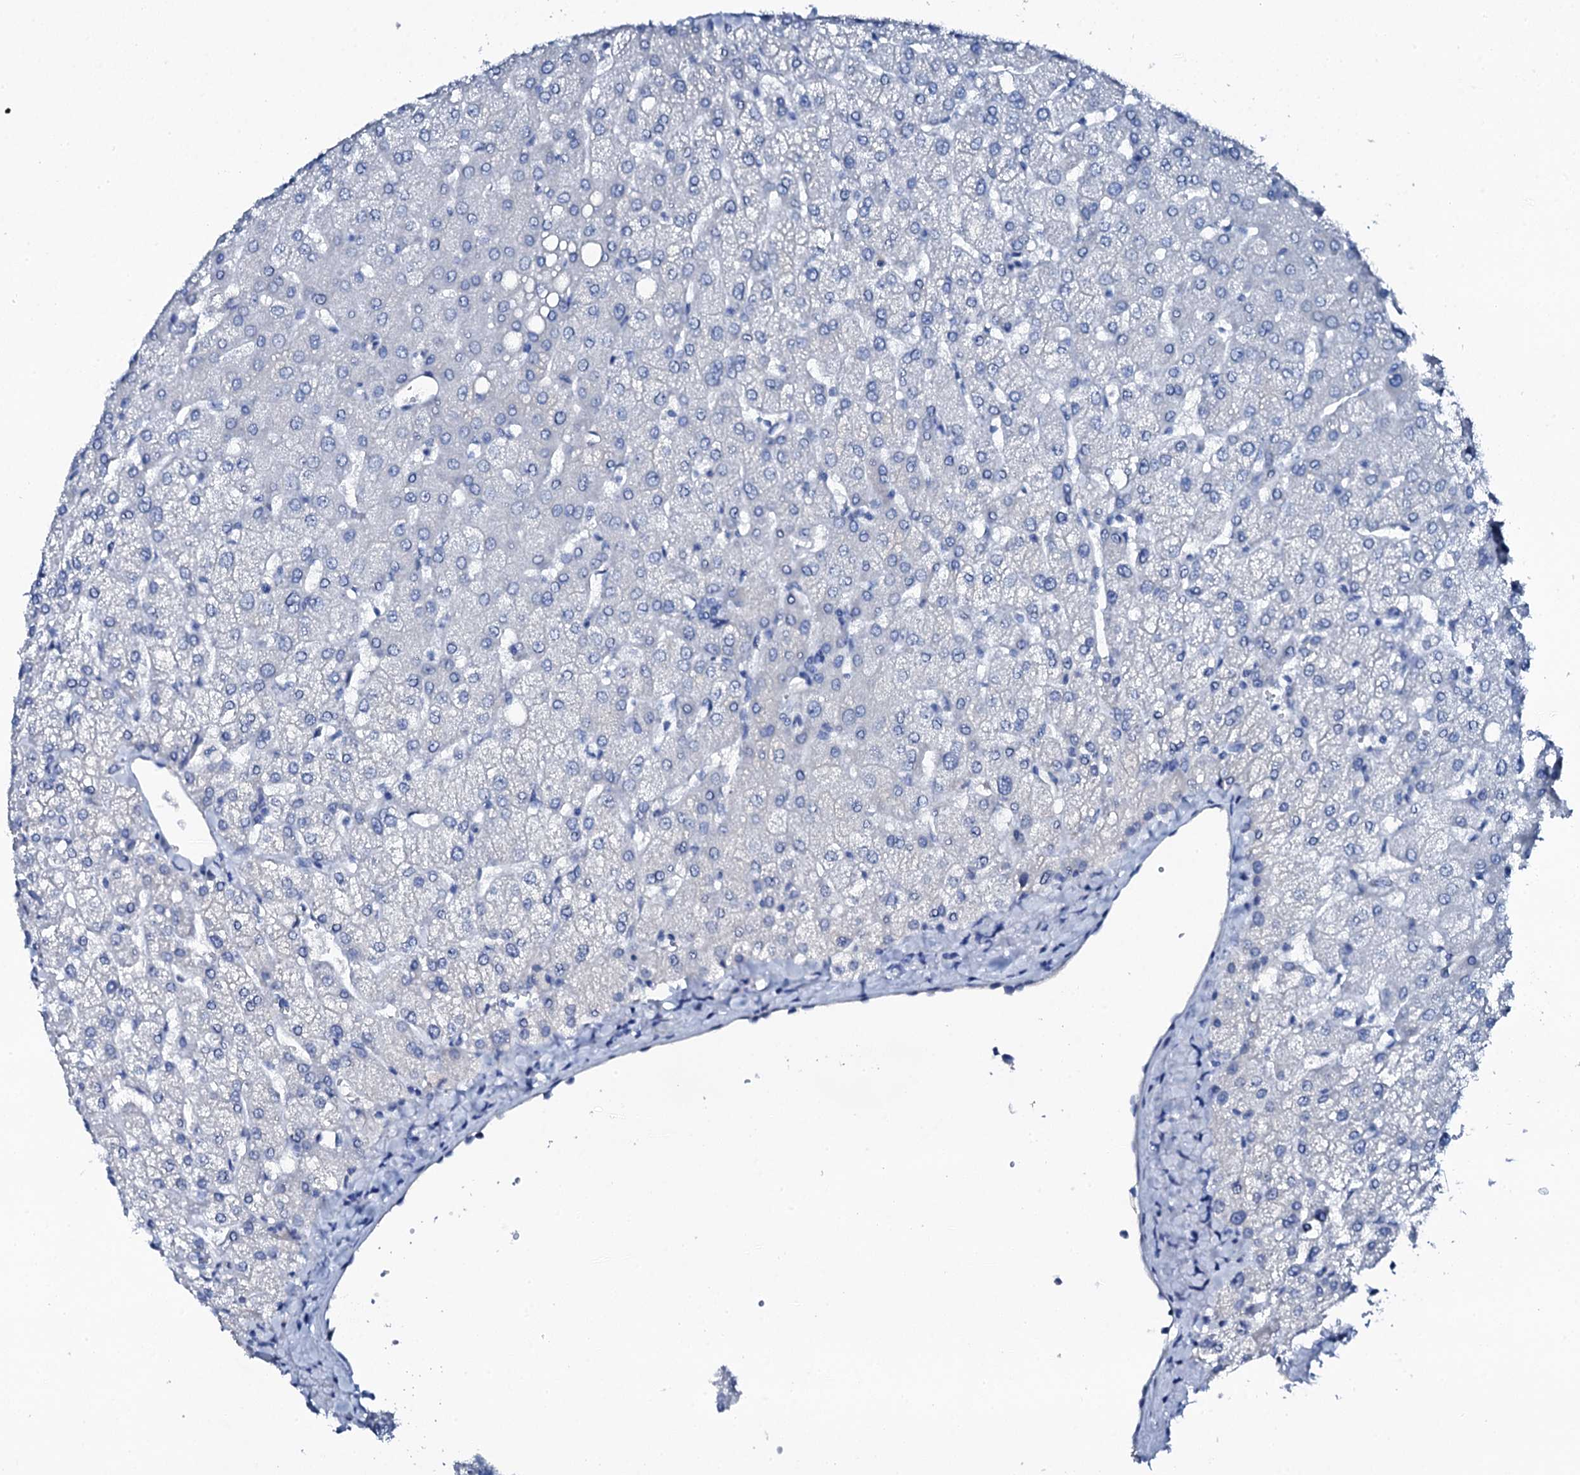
{"staining": {"intensity": "negative", "quantity": "none", "location": "none"}, "tissue": "liver", "cell_type": "Cholangiocytes", "image_type": "normal", "snomed": [{"axis": "morphology", "description": "Normal tissue, NOS"}, {"axis": "topography", "description": "Liver"}], "caption": "Benign liver was stained to show a protein in brown. There is no significant positivity in cholangiocytes.", "gene": "PTH", "patient": {"sex": "female", "age": 54}}